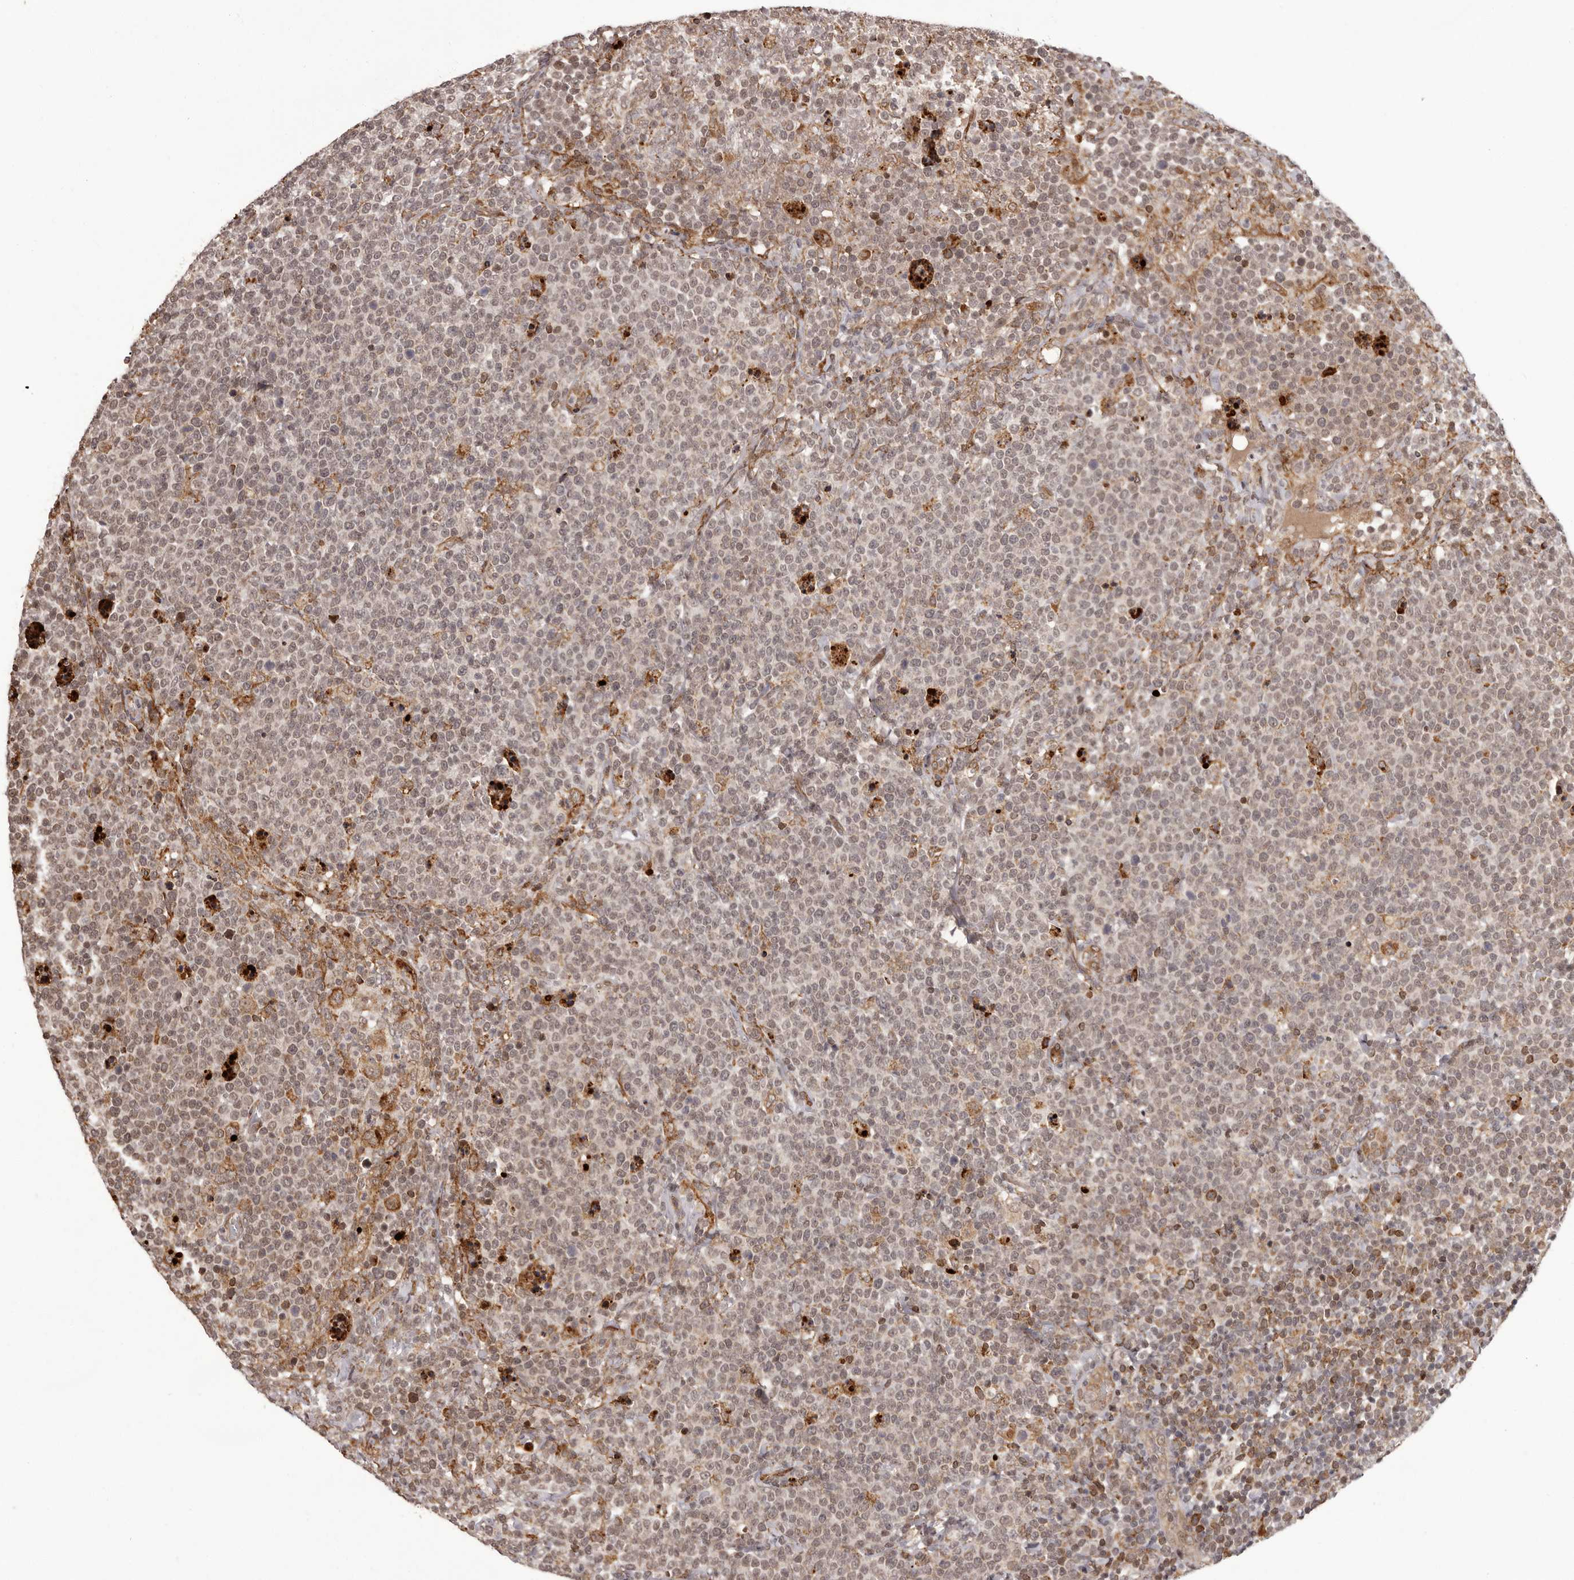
{"staining": {"intensity": "weak", "quantity": "25%-75%", "location": "nuclear"}, "tissue": "lymphoma", "cell_type": "Tumor cells", "image_type": "cancer", "snomed": [{"axis": "morphology", "description": "Malignant lymphoma, non-Hodgkin's type, High grade"}, {"axis": "topography", "description": "Lymph node"}], "caption": "Lymphoma tissue displays weak nuclear staining in about 25%-75% of tumor cells The staining is performed using DAB (3,3'-diaminobenzidine) brown chromogen to label protein expression. The nuclei are counter-stained blue using hematoxylin.", "gene": "IL32", "patient": {"sex": "male", "age": 61}}